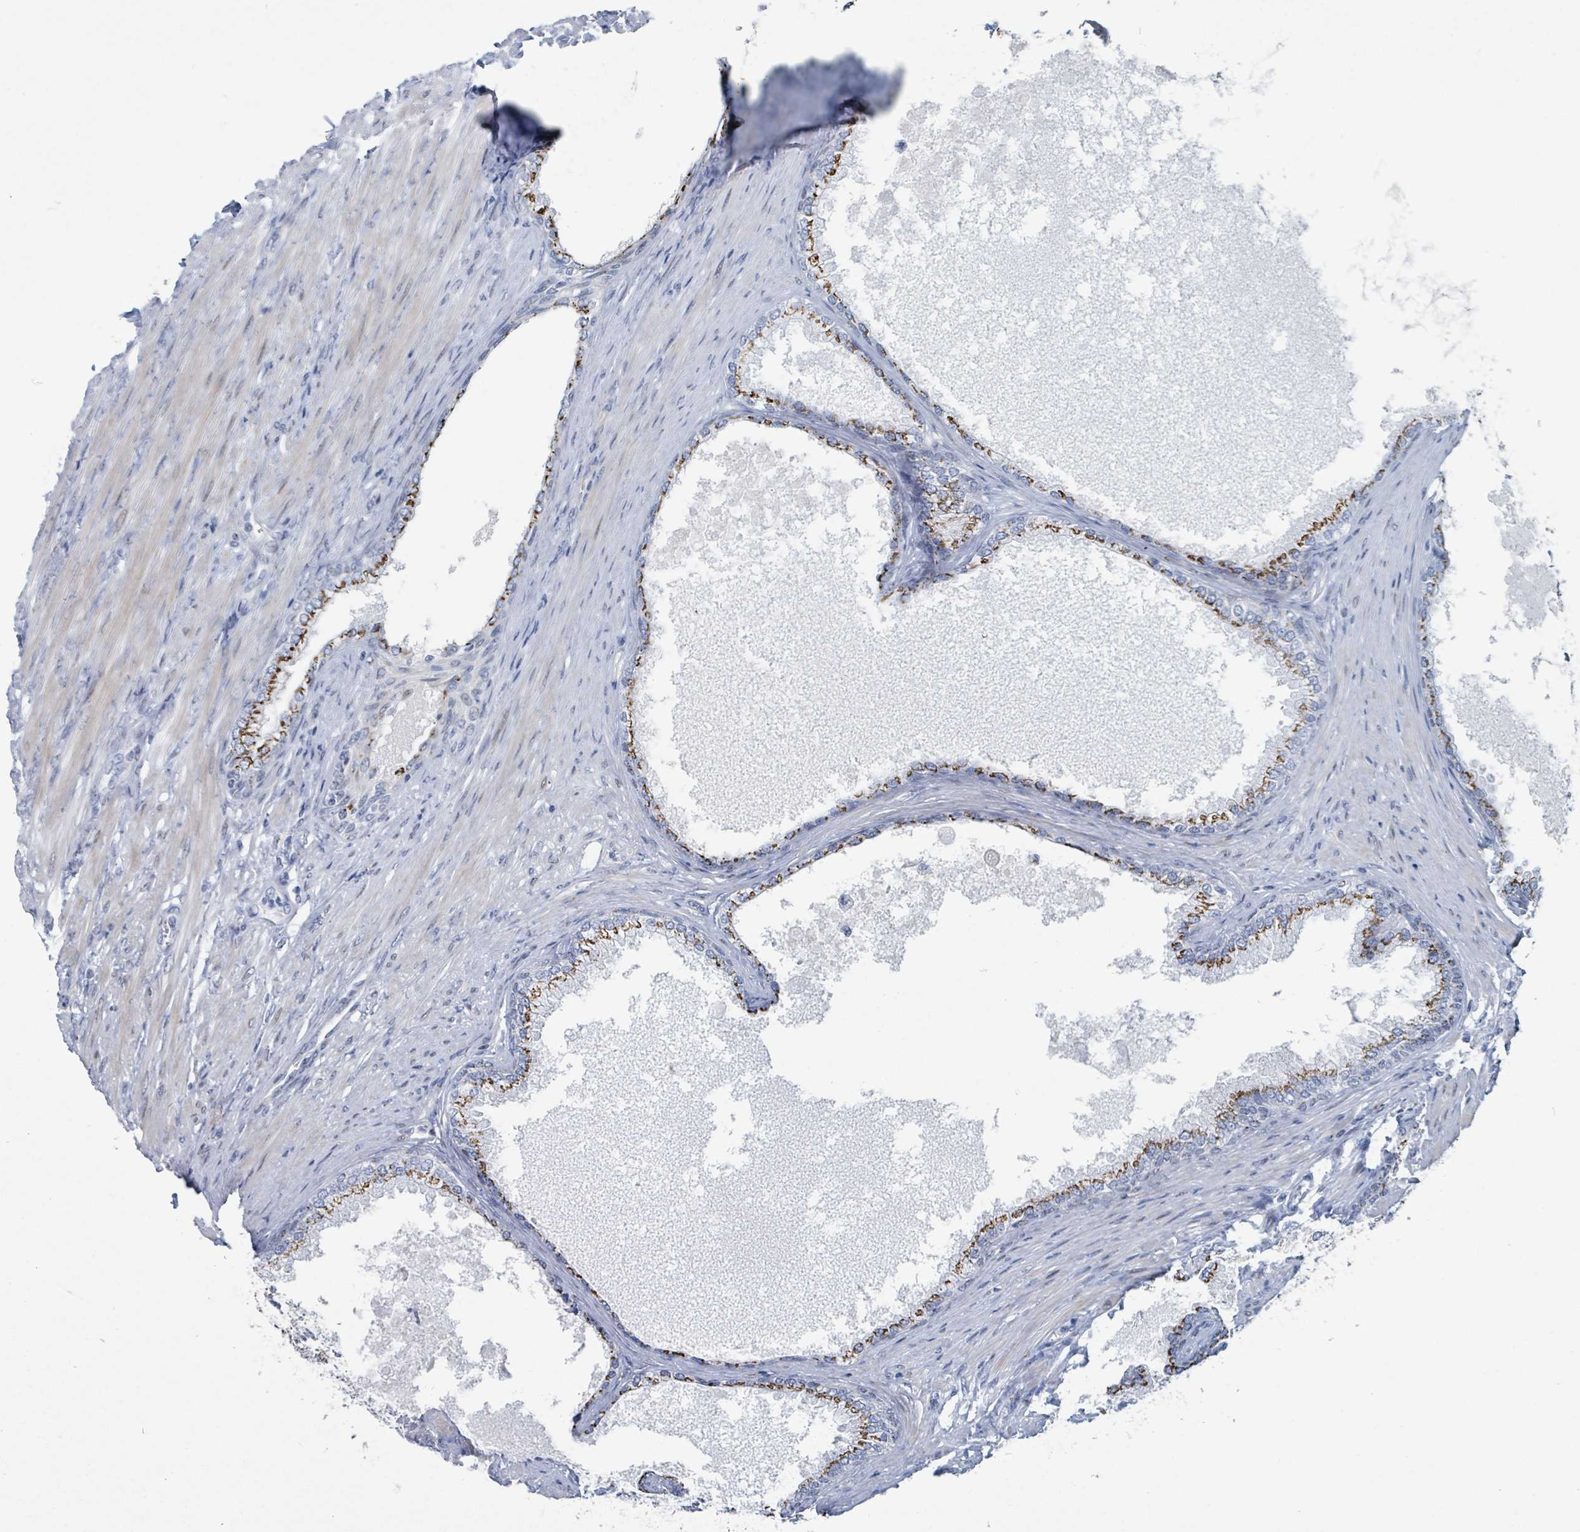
{"staining": {"intensity": "strong", "quantity": ">75%", "location": "cytoplasmic/membranous"}, "tissue": "prostate", "cell_type": "Glandular cells", "image_type": "normal", "snomed": [{"axis": "morphology", "description": "Normal tissue, NOS"}, {"axis": "topography", "description": "Prostate"}], "caption": "Brown immunohistochemical staining in normal human prostate reveals strong cytoplasmic/membranous positivity in about >75% of glandular cells.", "gene": "DCAF5", "patient": {"sex": "male", "age": 76}}